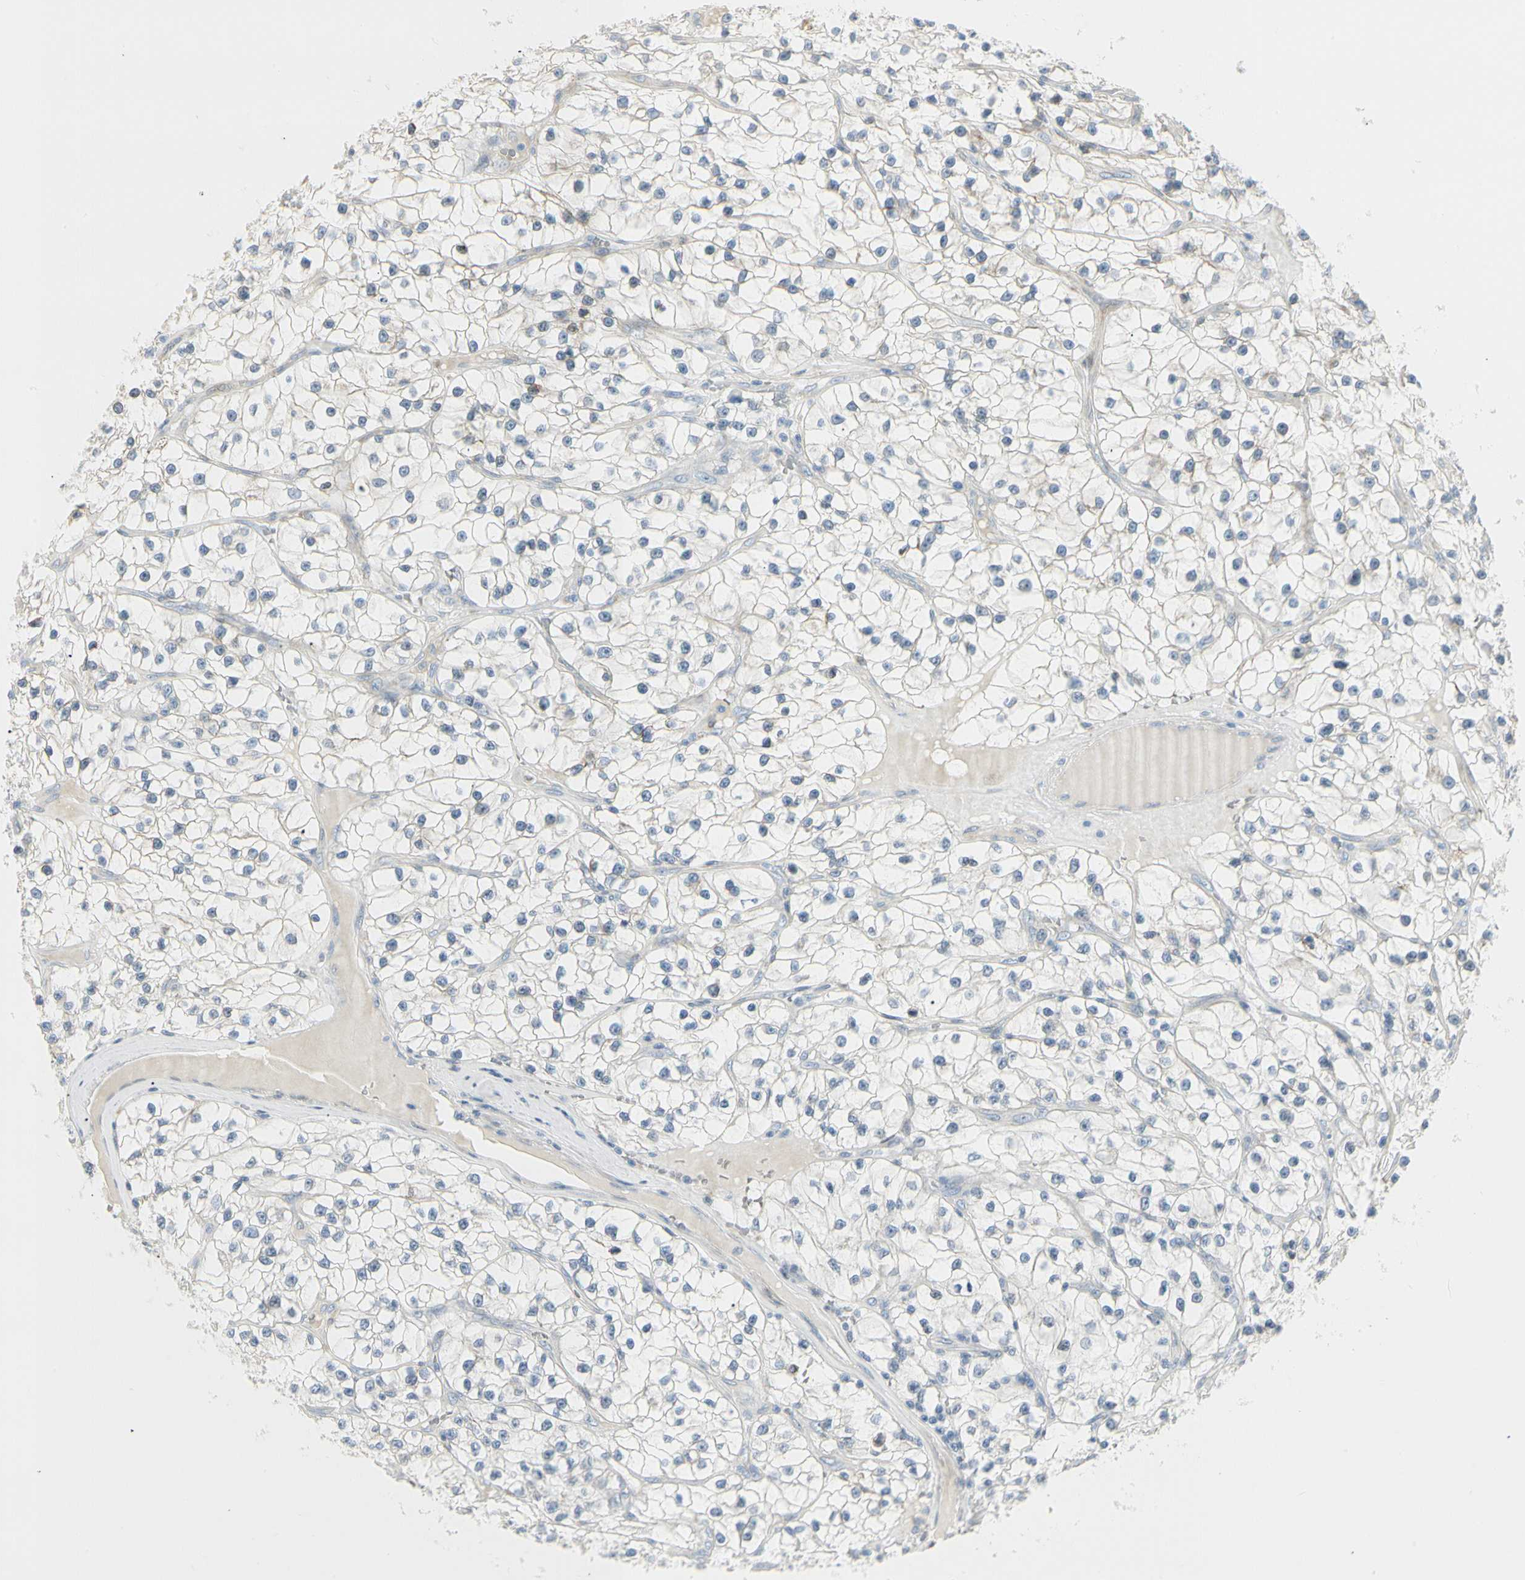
{"staining": {"intensity": "negative", "quantity": "none", "location": "none"}, "tissue": "renal cancer", "cell_type": "Tumor cells", "image_type": "cancer", "snomed": [{"axis": "morphology", "description": "Adenocarcinoma, NOS"}, {"axis": "topography", "description": "Kidney"}], "caption": "DAB (3,3'-diaminobenzidine) immunohistochemical staining of human renal adenocarcinoma exhibits no significant positivity in tumor cells.", "gene": "TNFSF11", "patient": {"sex": "female", "age": 57}}